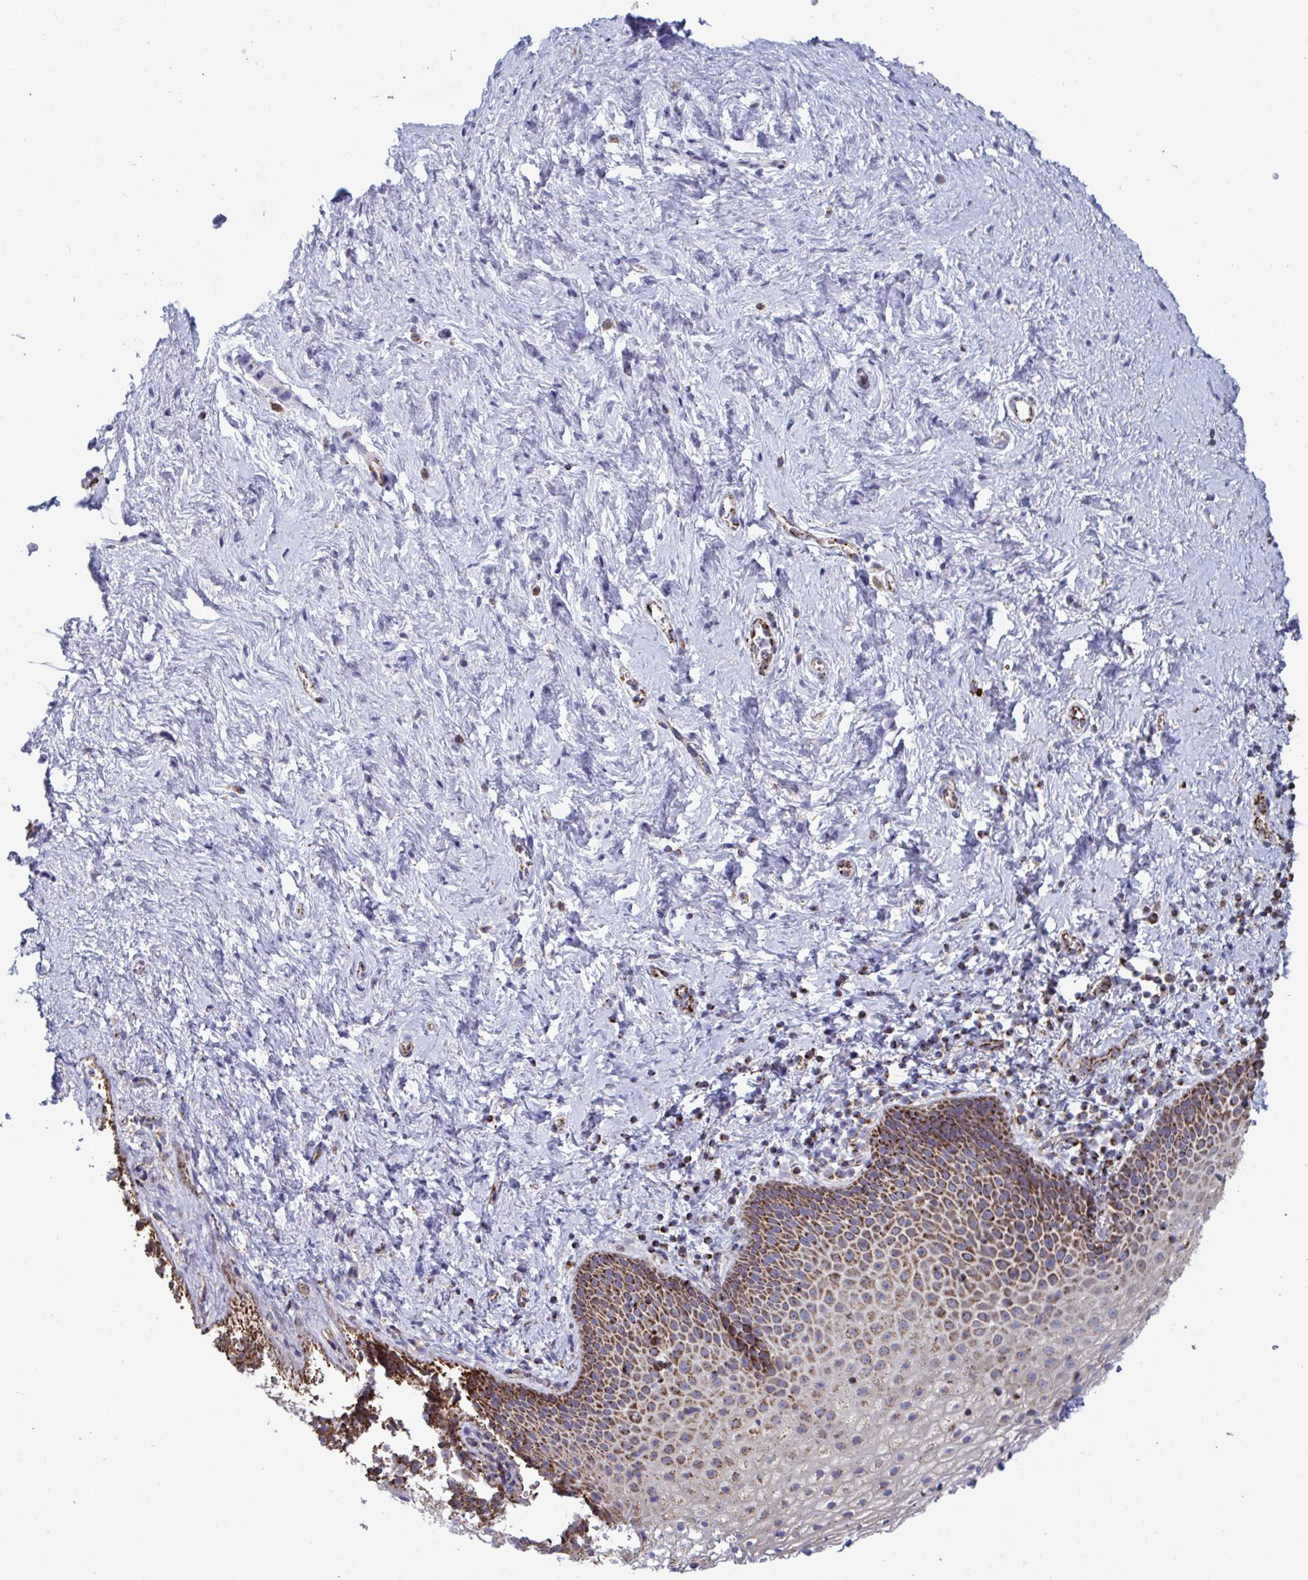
{"staining": {"intensity": "strong", "quantity": ">75%", "location": "cytoplasmic/membranous"}, "tissue": "vagina", "cell_type": "Squamous epithelial cells", "image_type": "normal", "snomed": [{"axis": "morphology", "description": "Normal tissue, NOS"}, {"axis": "topography", "description": "Vagina"}], "caption": "Benign vagina exhibits strong cytoplasmic/membranous expression in about >75% of squamous epithelial cells, visualized by immunohistochemistry.", "gene": "BCAT2", "patient": {"sex": "female", "age": 61}}